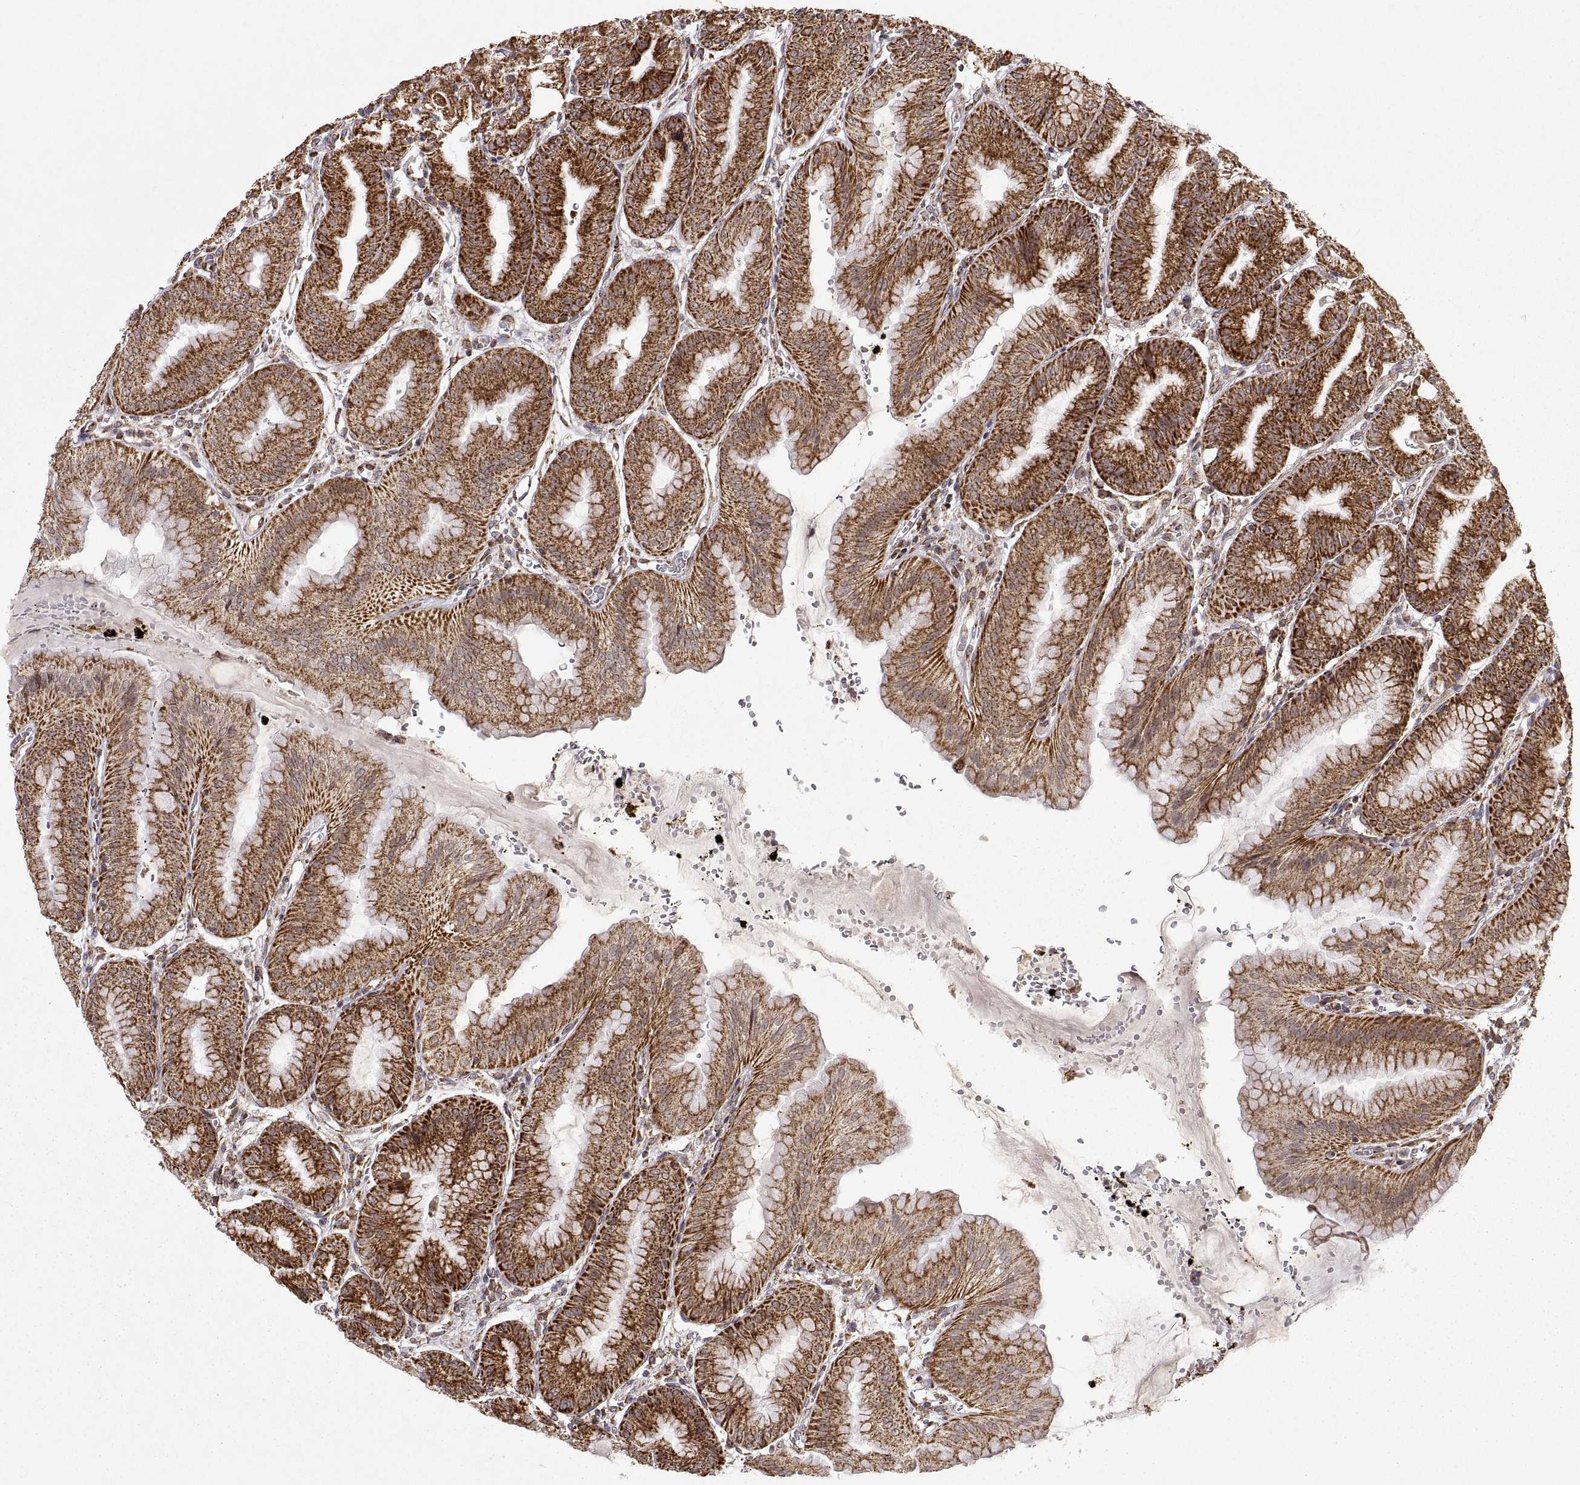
{"staining": {"intensity": "strong", "quantity": ">75%", "location": "cytoplasmic/membranous"}, "tissue": "stomach", "cell_type": "Glandular cells", "image_type": "normal", "snomed": [{"axis": "morphology", "description": "Normal tissue, NOS"}, {"axis": "topography", "description": "Stomach, lower"}], "caption": "Immunohistochemistry (IHC) of normal stomach shows high levels of strong cytoplasmic/membranous expression in about >75% of glandular cells.", "gene": "MANBAL", "patient": {"sex": "male", "age": 71}}